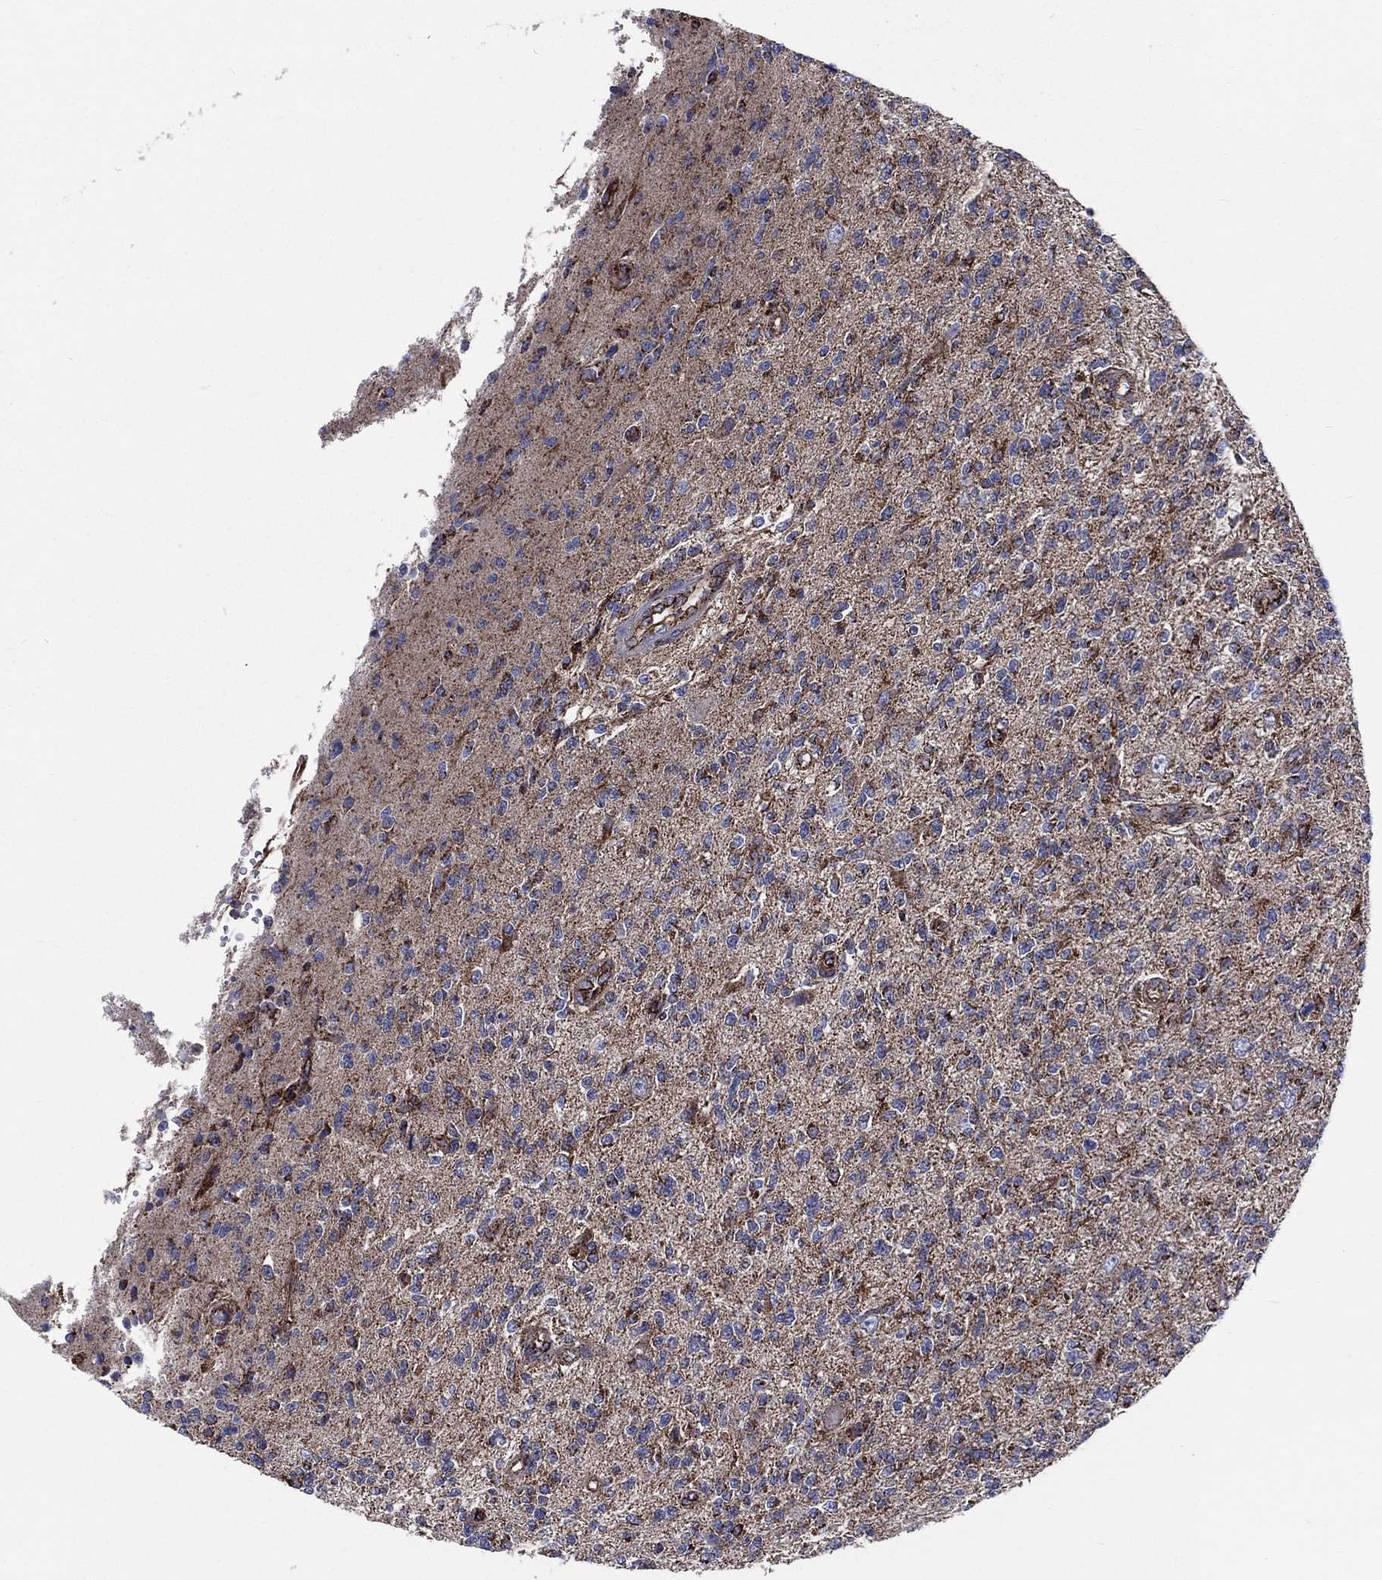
{"staining": {"intensity": "moderate", "quantity": ">75%", "location": "cytoplasmic/membranous"}, "tissue": "glioma", "cell_type": "Tumor cells", "image_type": "cancer", "snomed": [{"axis": "morphology", "description": "Glioma, malignant, High grade"}, {"axis": "topography", "description": "Brain"}], "caption": "This is an image of immunohistochemistry (IHC) staining of glioma, which shows moderate positivity in the cytoplasmic/membranous of tumor cells.", "gene": "ANKRD37", "patient": {"sex": "male", "age": 56}}